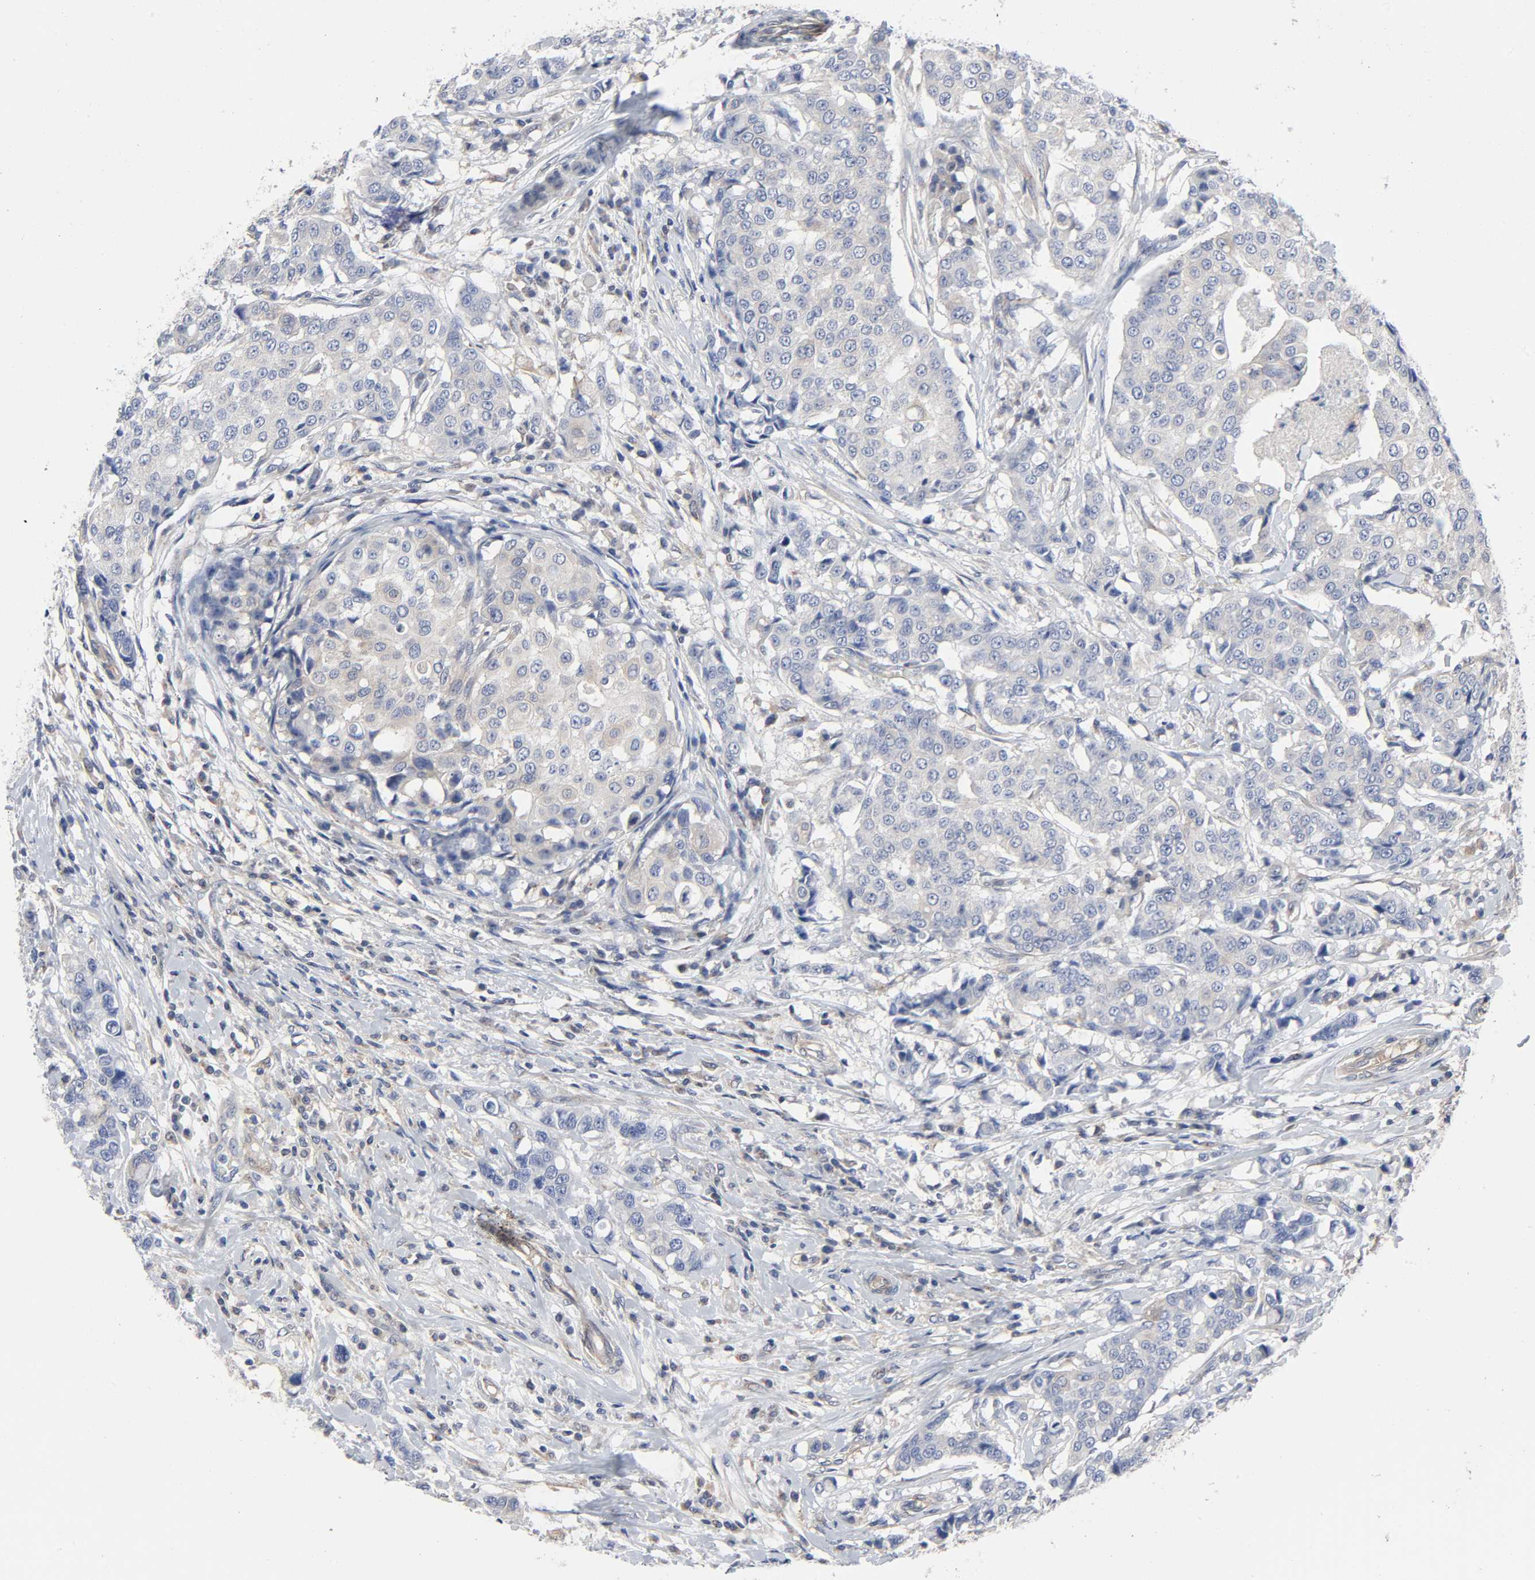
{"staining": {"intensity": "weak", "quantity": "25%-75%", "location": "cytoplasmic/membranous"}, "tissue": "breast cancer", "cell_type": "Tumor cells", "image_type": "cancer", "snomed": [{"axis": "morphology", "description": "Duct carcinoma"}, {"axis": "topography", "description": "Breast"}], "caption": "Immunohistochemical staining of human breast cancer (invasive ductal carcinoma) shows low levels of weak cytoplasmic/membranous positivity in approximately 25%-75% of tumor cells.", "gene": "DYNLT3", "patient": {"sex": "female", "age": 27}}